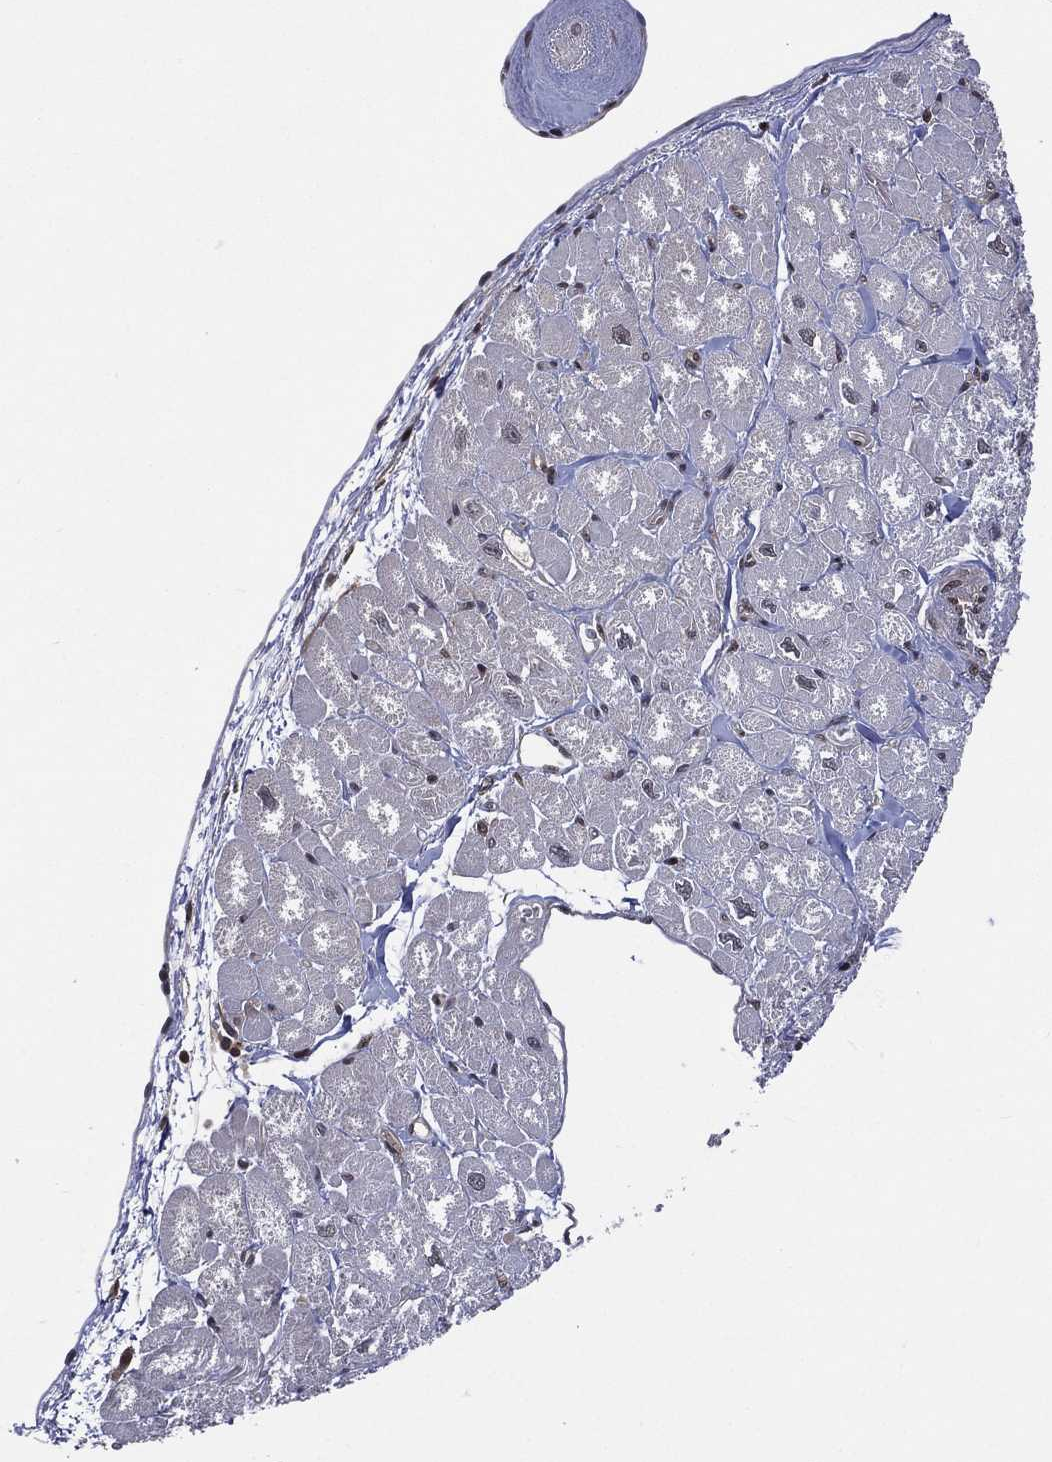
{"staining": {"intensity": "moderate", "quantity": "<25%", "location": "nuclear"}, "tissue": "heart muscle", "cell_type": "Cardiomyocytes", "image_type": "normal", "snomed": [{"axis": "morphology", "description": "Normal tissue, NOS"}, {"axis": "topography", "description": "Heart"}], "caption": "Immunohistochemistry (IHC) (DAB (3,3'-diaminobenzidine)) staining of benign heart muscle reveals moderate nuclear protein positivity in approximately <25% of cardiomyocytes.", "gene": "MTAP", "patient": {"sex": "male", "age": 55}}